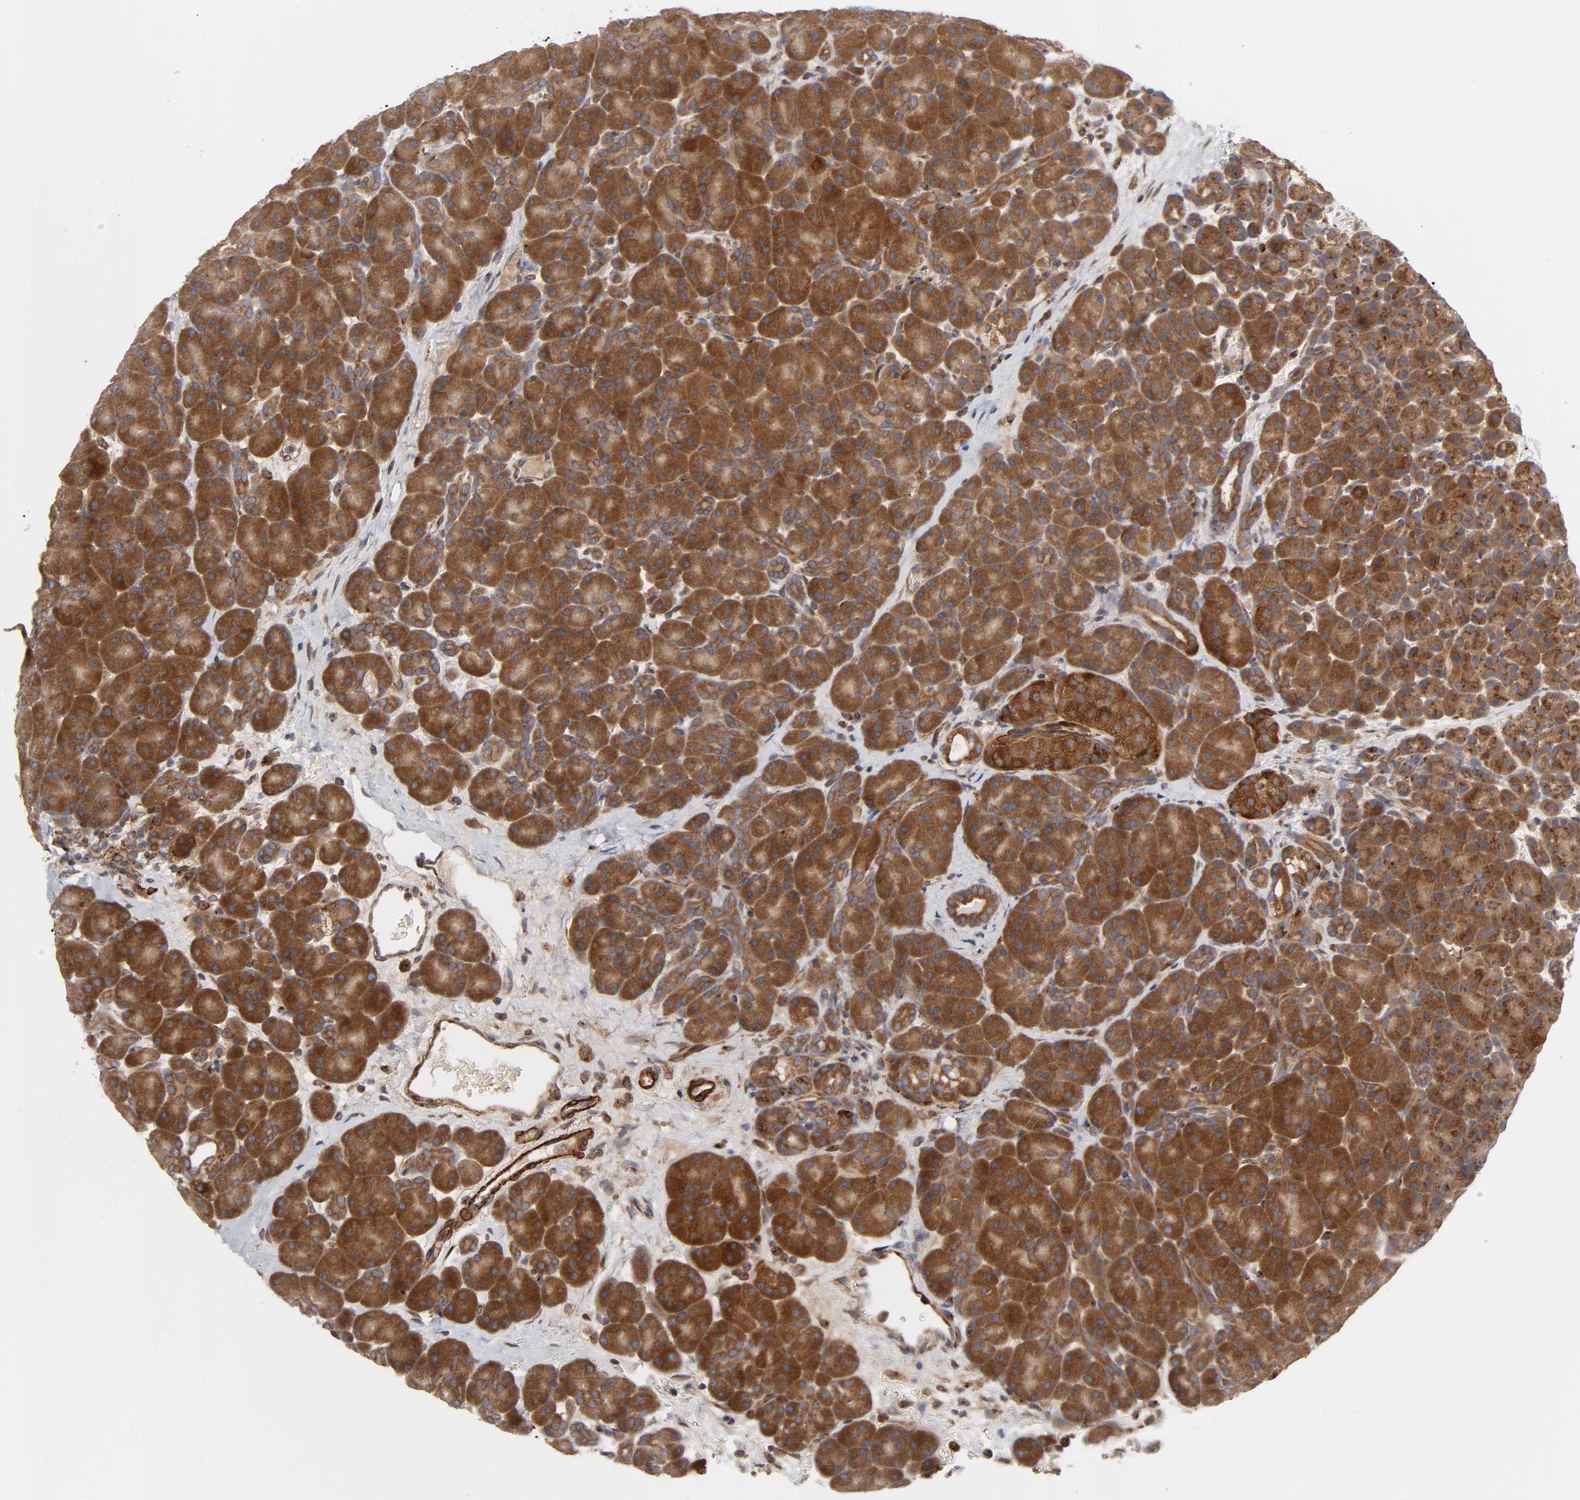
{"staining": {"intensity": "moderate", "quantity": ">75%", "location": "cytoplasmic/membranous"}, "tissue": "pancreas", "cell_type": "Exocrine glandular cells", "image_type": "normal", "snomed": [{"axis": "morphology", "description": "Normal tissue, NOS"}, {"axis": "topography", "description": "Pancreas"}], "caption": "Protein staining of benign pancreas displays moderate cytoplasmic/membranous expression in approximately >75% of exocrine glandular cells. The protein is stained brown, and the nuclei are stained in blue (DAB (3,3'-diaminobenzidine) IHC with brightfield microscopy, high magnification).", "gene": "GNPTG", "patient": {"sex": "male", "age": 66}}